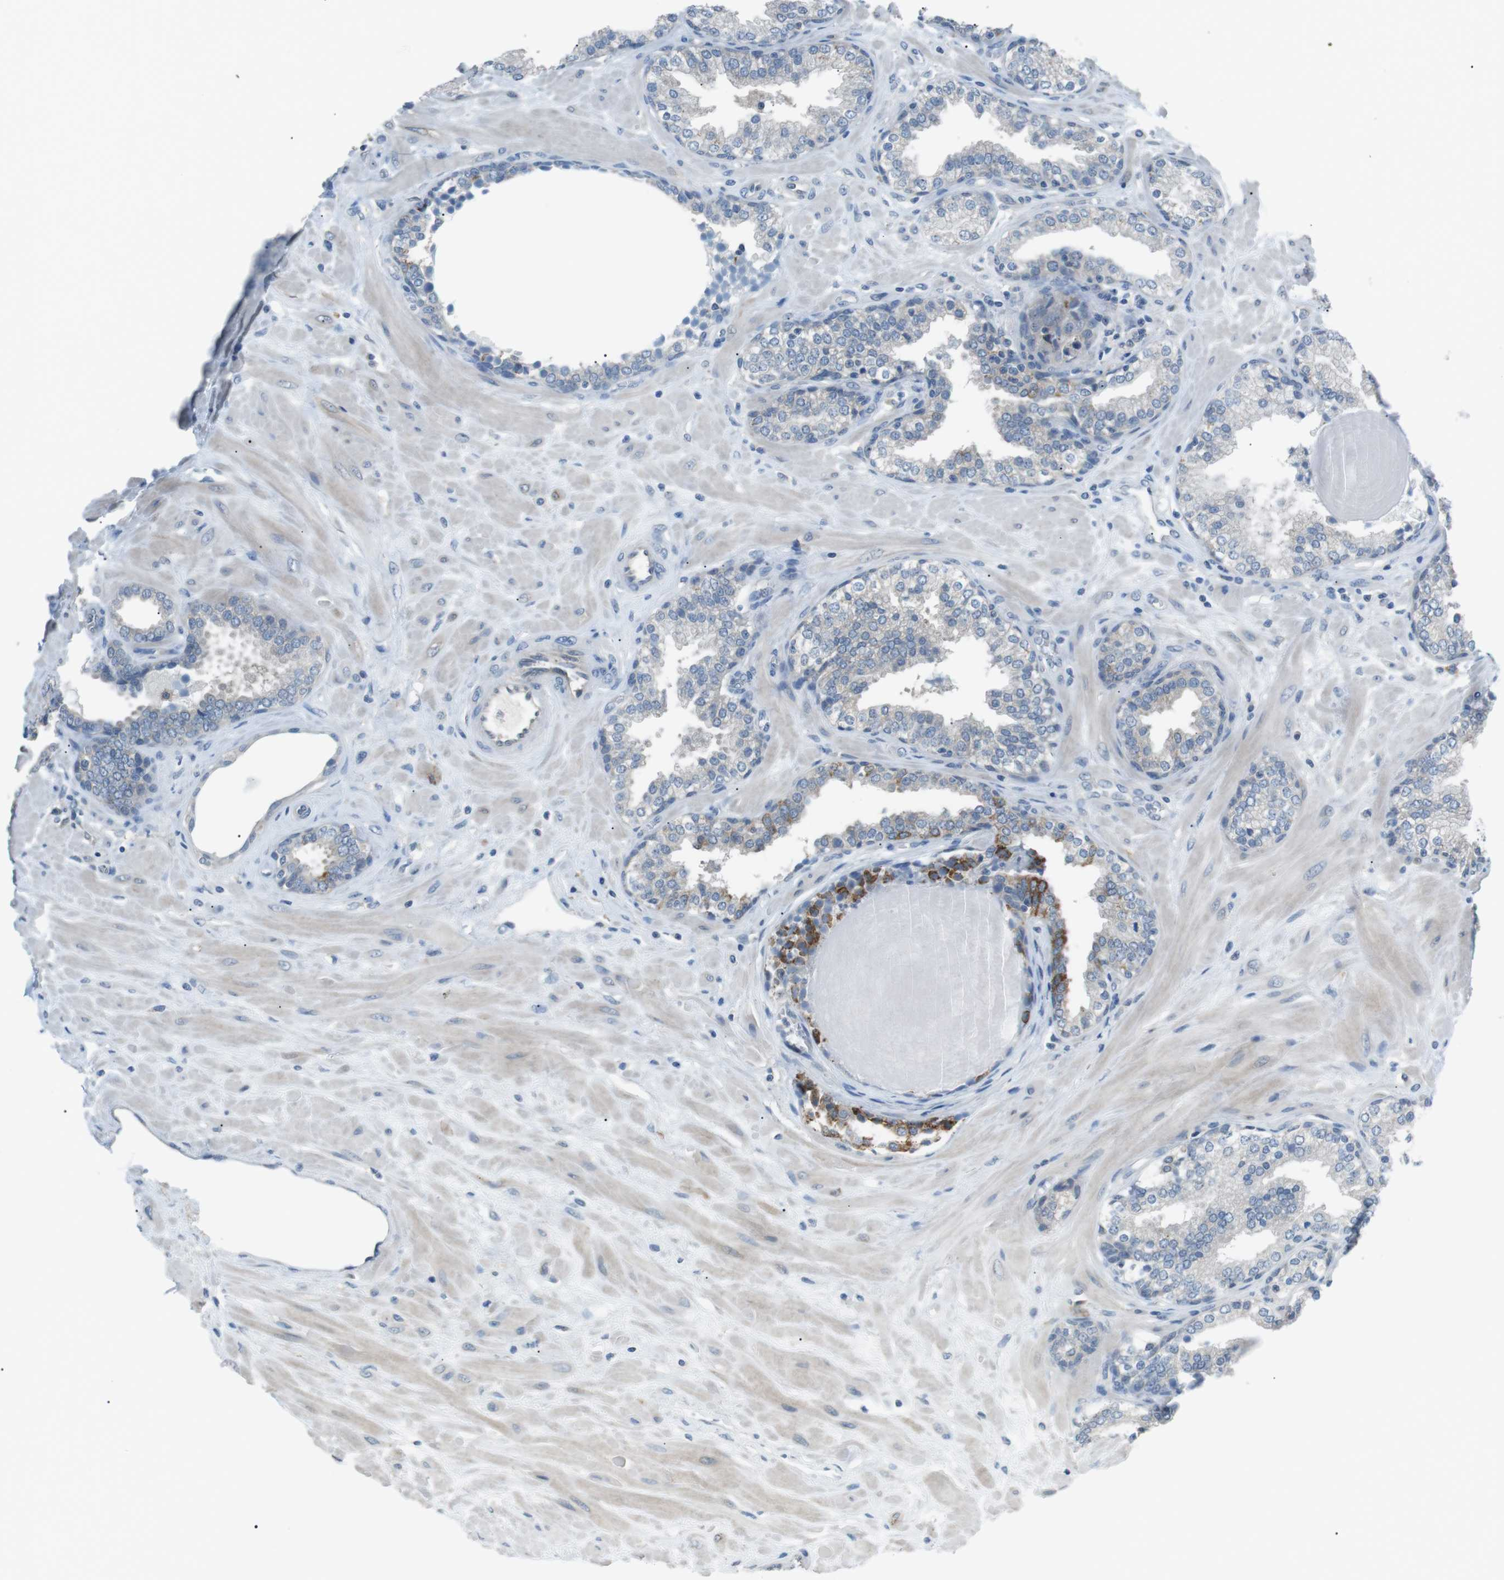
{"staining": {"intensity": "moderate", "quantity": "<25%", "location": "cytoplasmic/membranous"}, "tissue": "prostate", "cell_type": "Glandular cells", "image_type": "normal", "snomed": [{"axis": "morphology", "description": "Normal tissue, NOS"}, {"axis": "topography", "description": "Prostate"}], "caption": "Human prostate stained with a brown dye demonstrates moderate cytoplasmic/membranous positive positivity in about <25% of glandular cells.", "gene": "CDH26", "patient": {"sex": "male", "age": 51}}